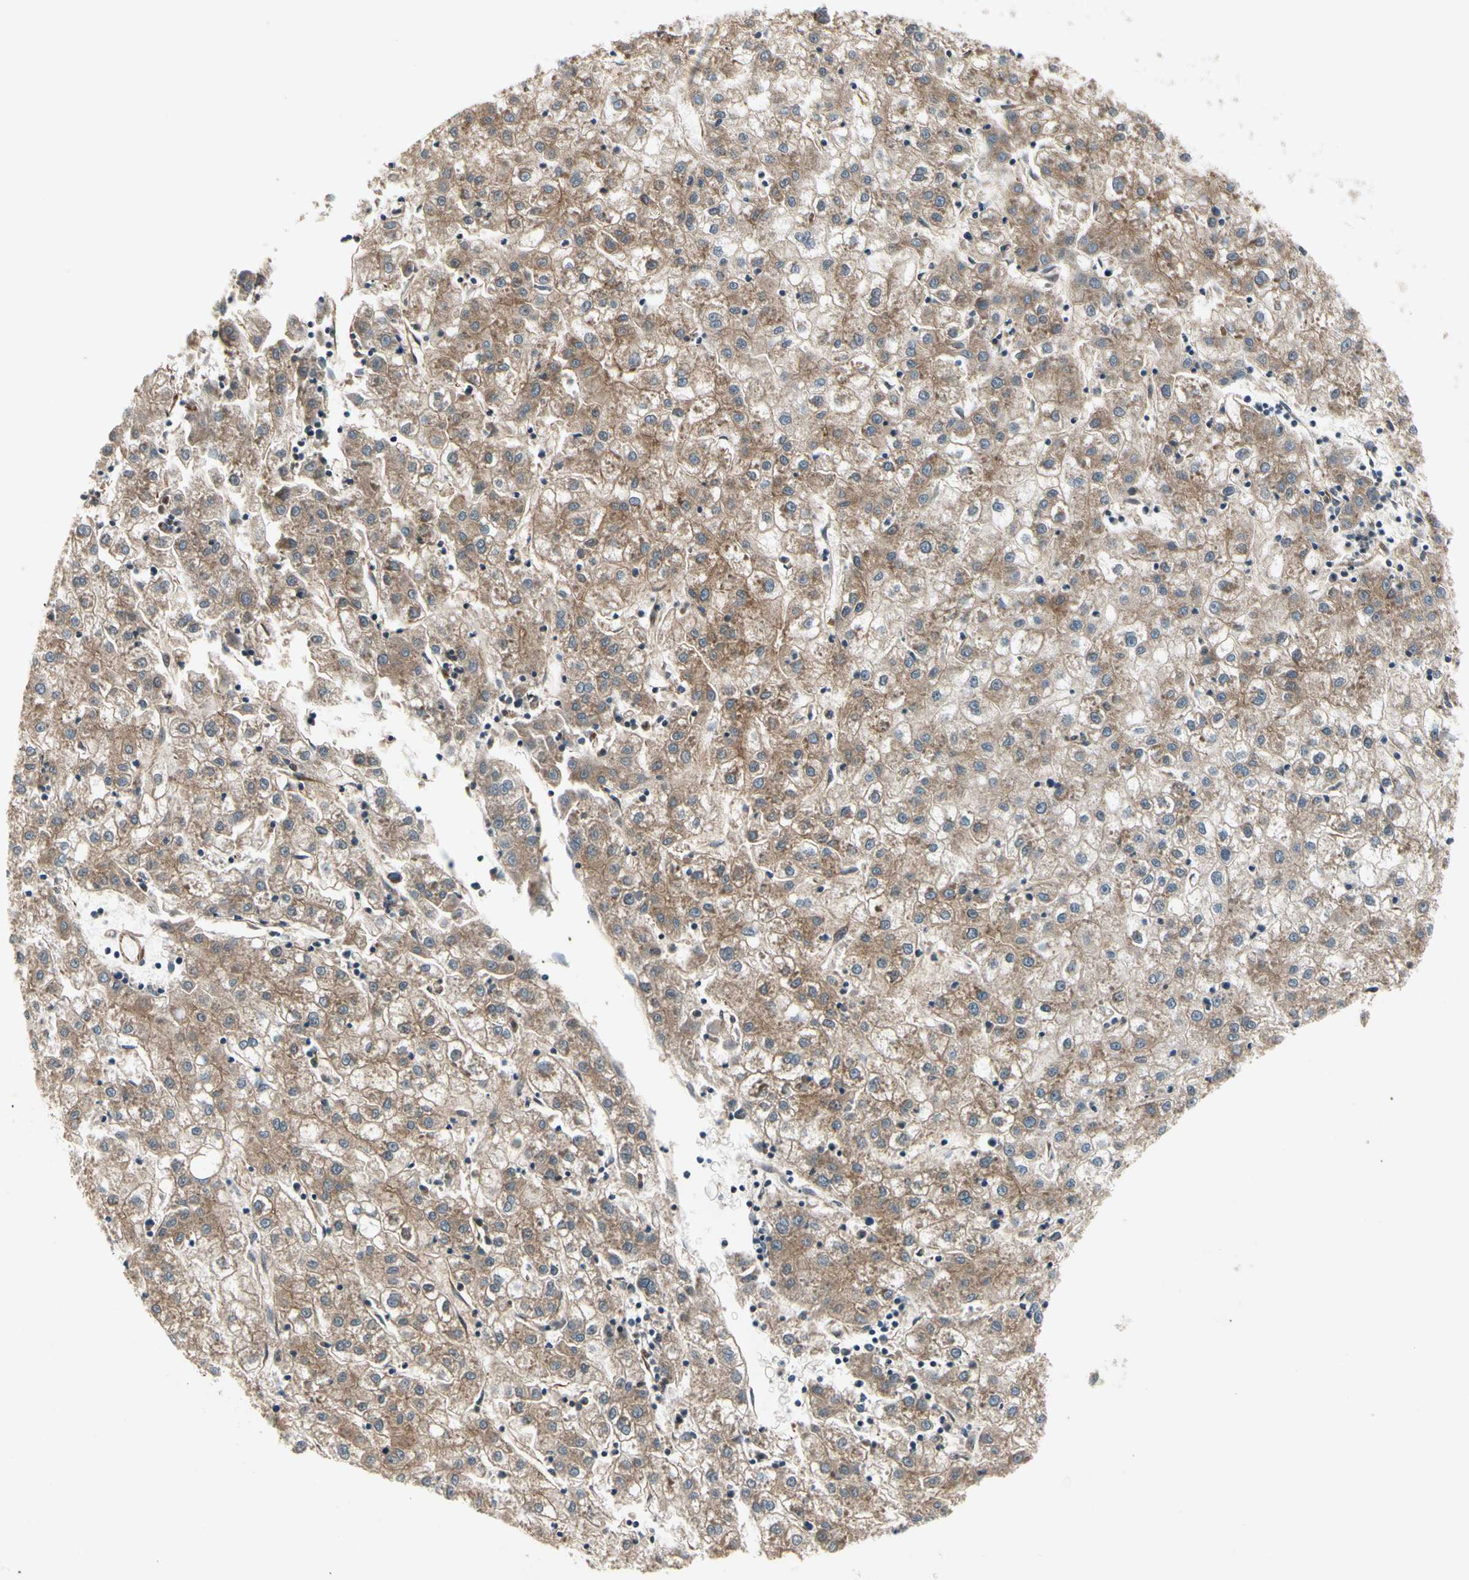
{"staining": {"intensity": "moderate", "quantity": ">75%", "location": "cytoplasmic/membranous"}, "tissue": "liver cancer", "cell_type": "Tumor cells", "image_type": "cancer", "snomed": [{"axis": "morphology", "description": "Carcinoma, Hepatocellular, NOS"}, {"axis": "topography", "description": "Liver"}], "caption": "Protein staining of liver cancer (hepatocellular carcinoma) tissue displays moderate cytoplasmic/membranous expression in about >75% of tumor cells.", "gene": "ROCK2", "patient": {"sex": "male", "age": 72}}